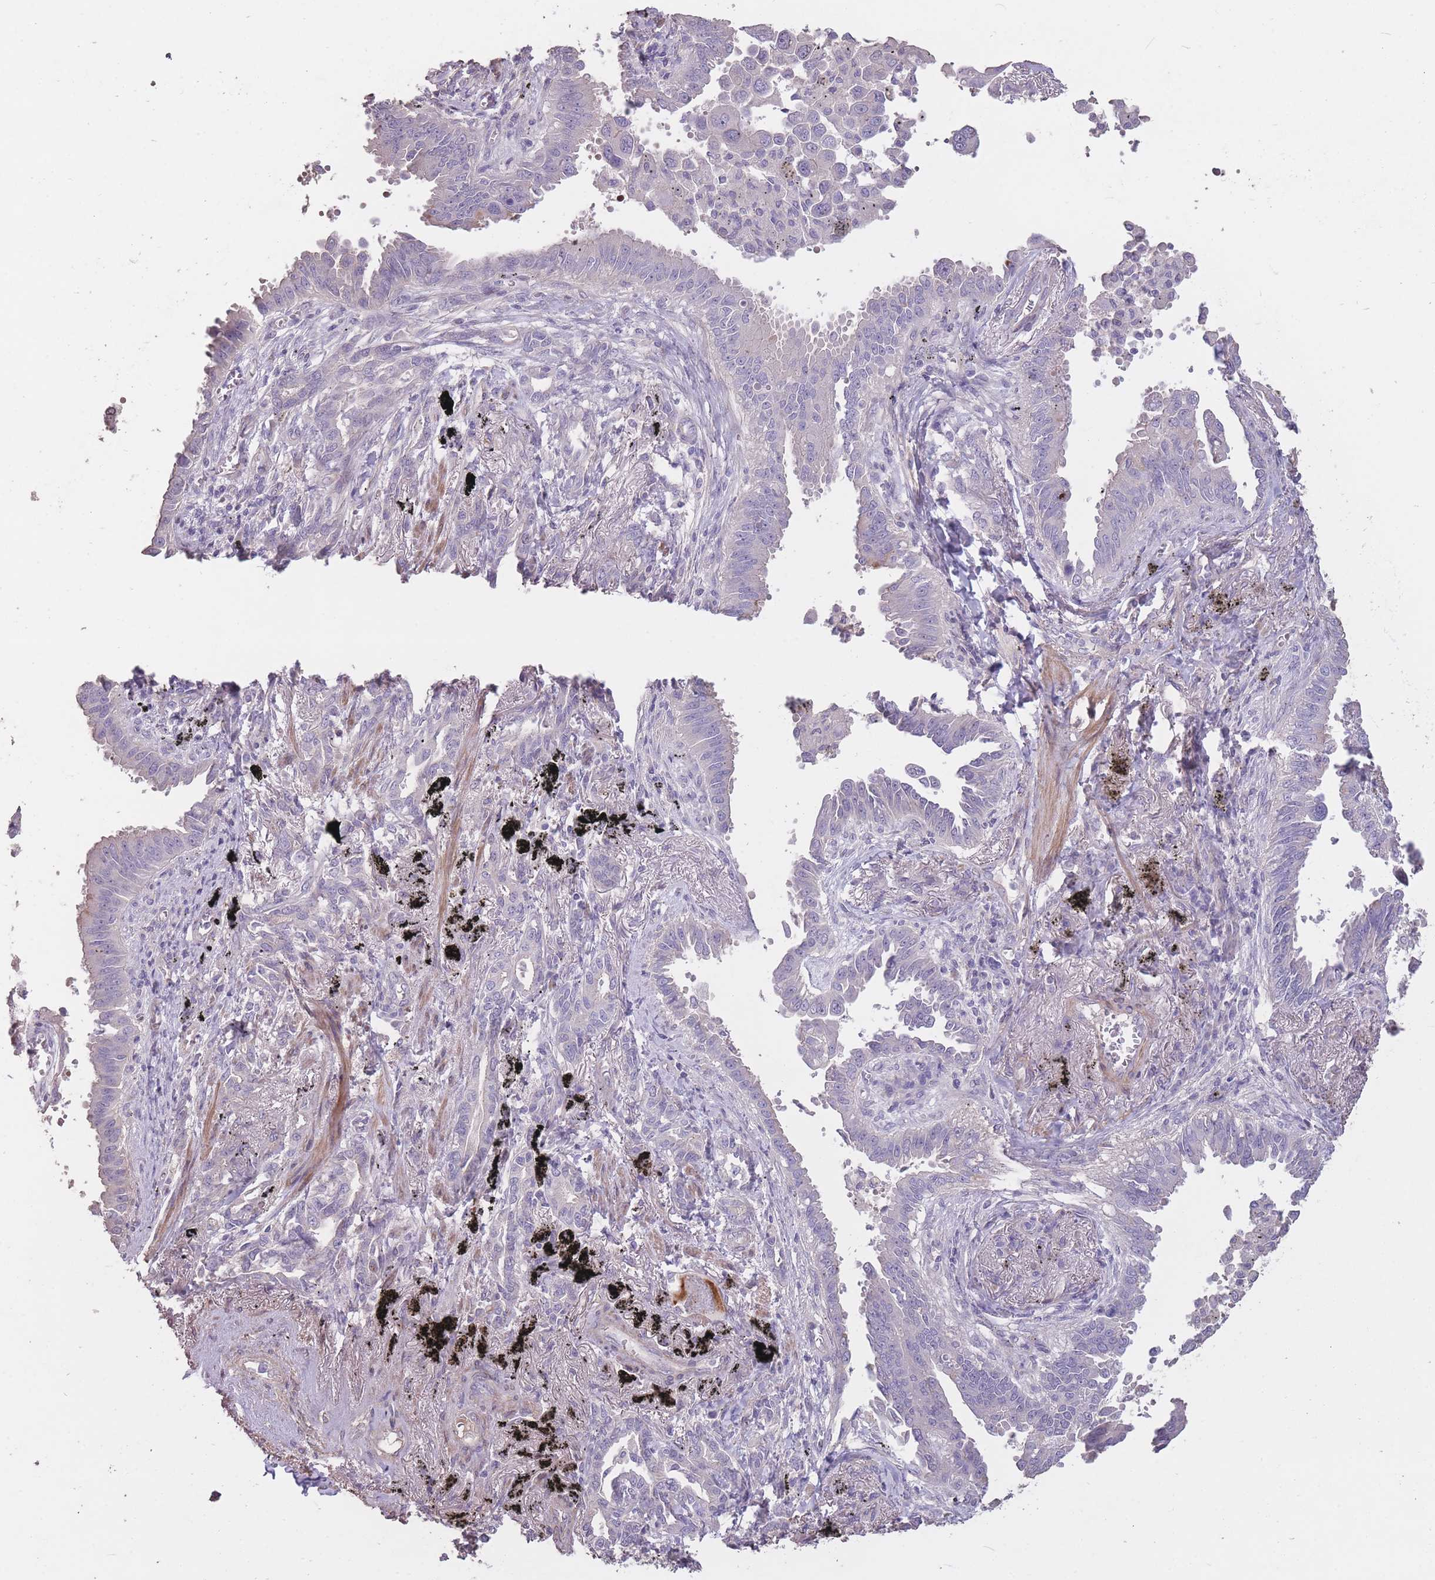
{"staining": {"intensity": "negative", "quantity": "none", "location": "none"}, "tissue": "lung cancer", "cell_type": "Tumor cells", "image_type": "cancer", "snomed": [{"axis": "morphology", "description": "Adenocarcinoma, NOS"}, {"axis": "topography", "description": "Lung"}], "caption": "Immunohistochemistry image of neoplastic tissue: lung cancer stained with DAB exhibits no significant protein staining in tumor cells.", "gene": "RSPH10B", "patient": {"sex": "male", "age": 67}}